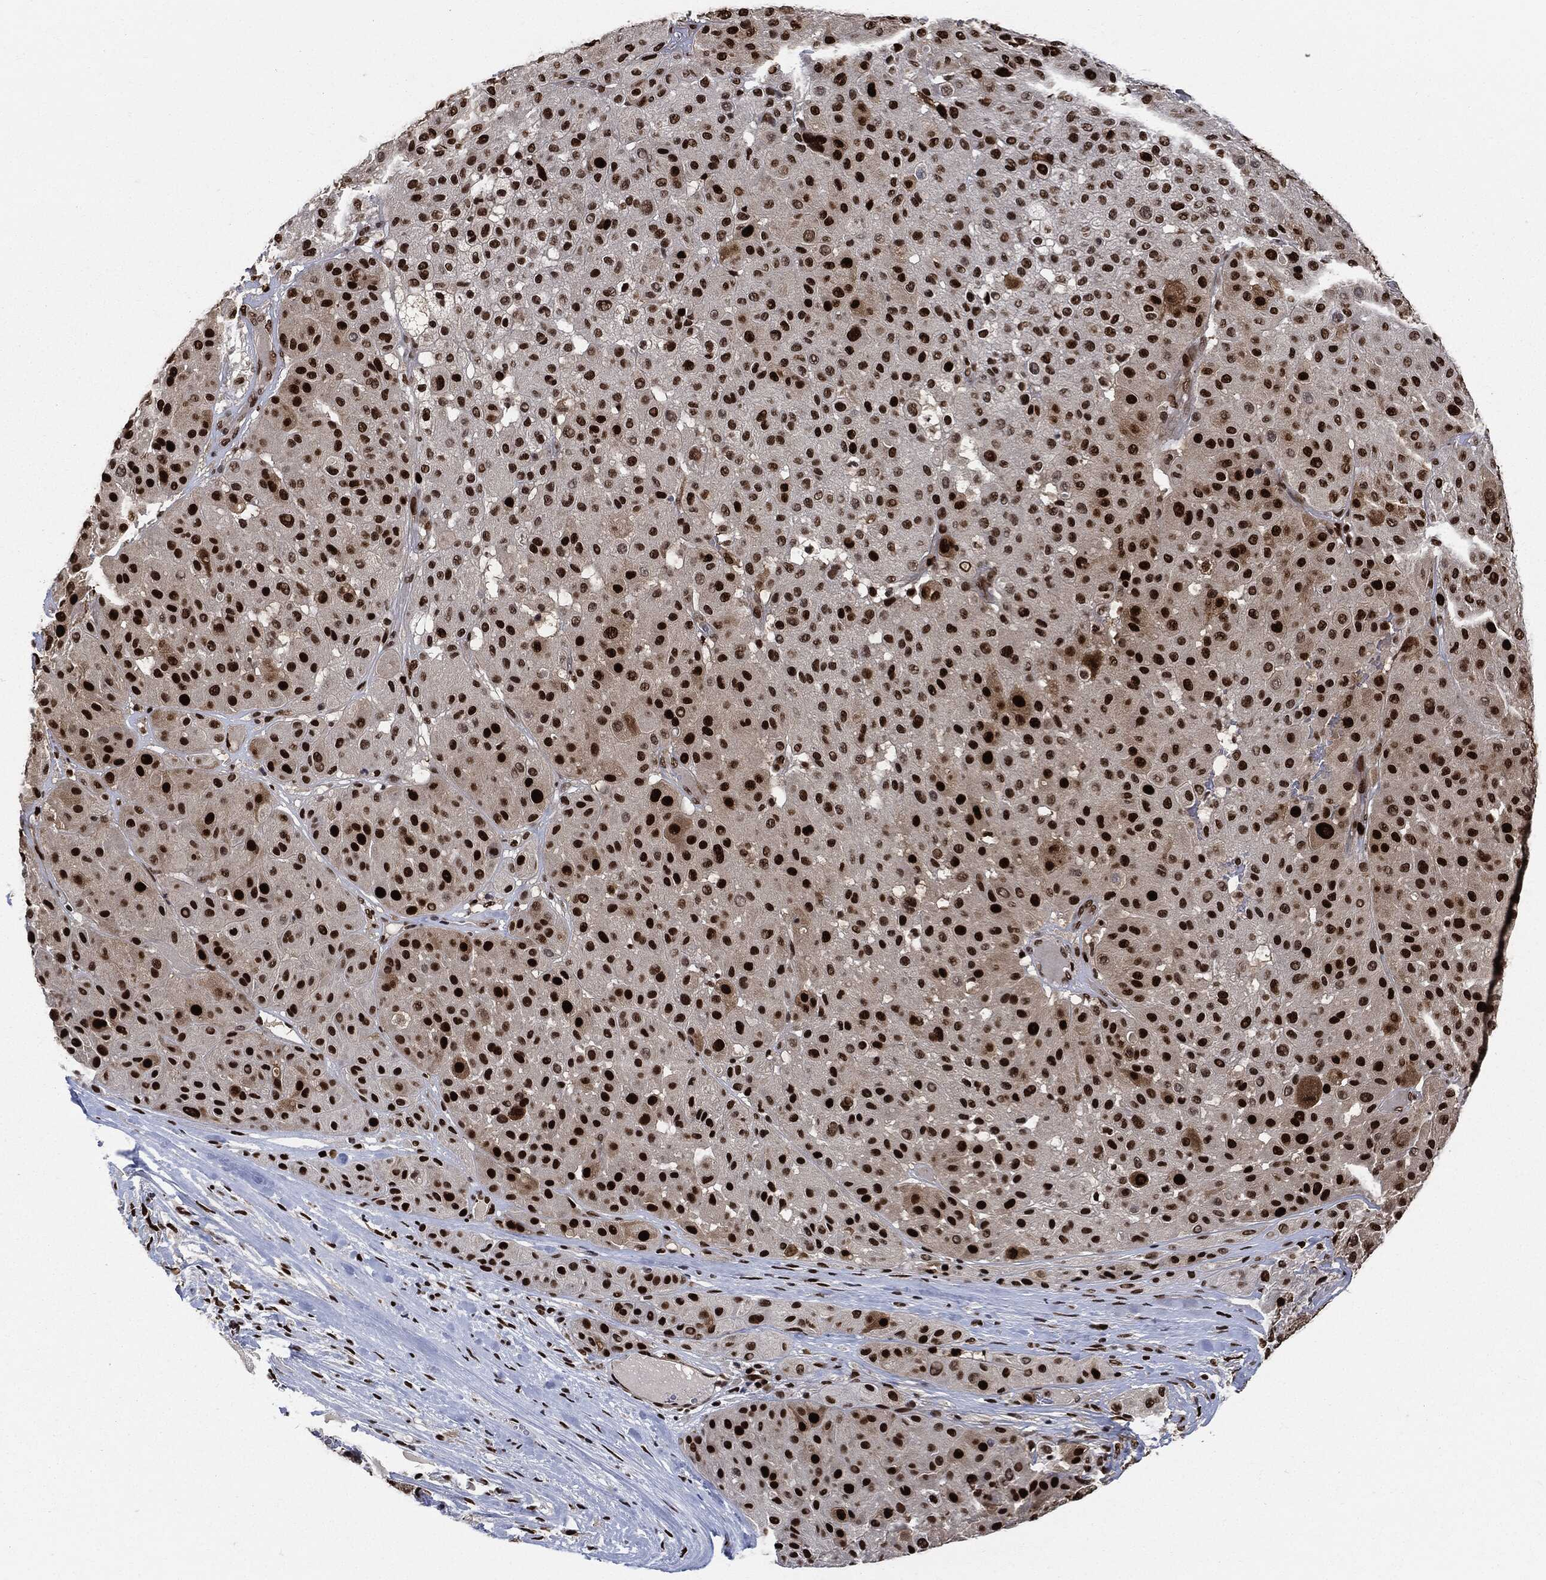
{"staining": {"intensity": "strong", "quantity": ">75%", "location": "nuclear"}, "tissue": "melanoma", "cell_type": "Tumor cells", "image_type": "cancer", "snomed": [{"axis": "morphology", "description": "Malignant melanoma, Metastatic site"}, {"axis": "topography", "description": "Smooth muscle"}], "caption": "IHC (DAB) staining of malignant melanoma (metastatic site) reveals strong nuclear protein staining in approximately >75% of tumor cells.", "gene": "PCNA", "patient": {"sex": "male", "age": 41}}